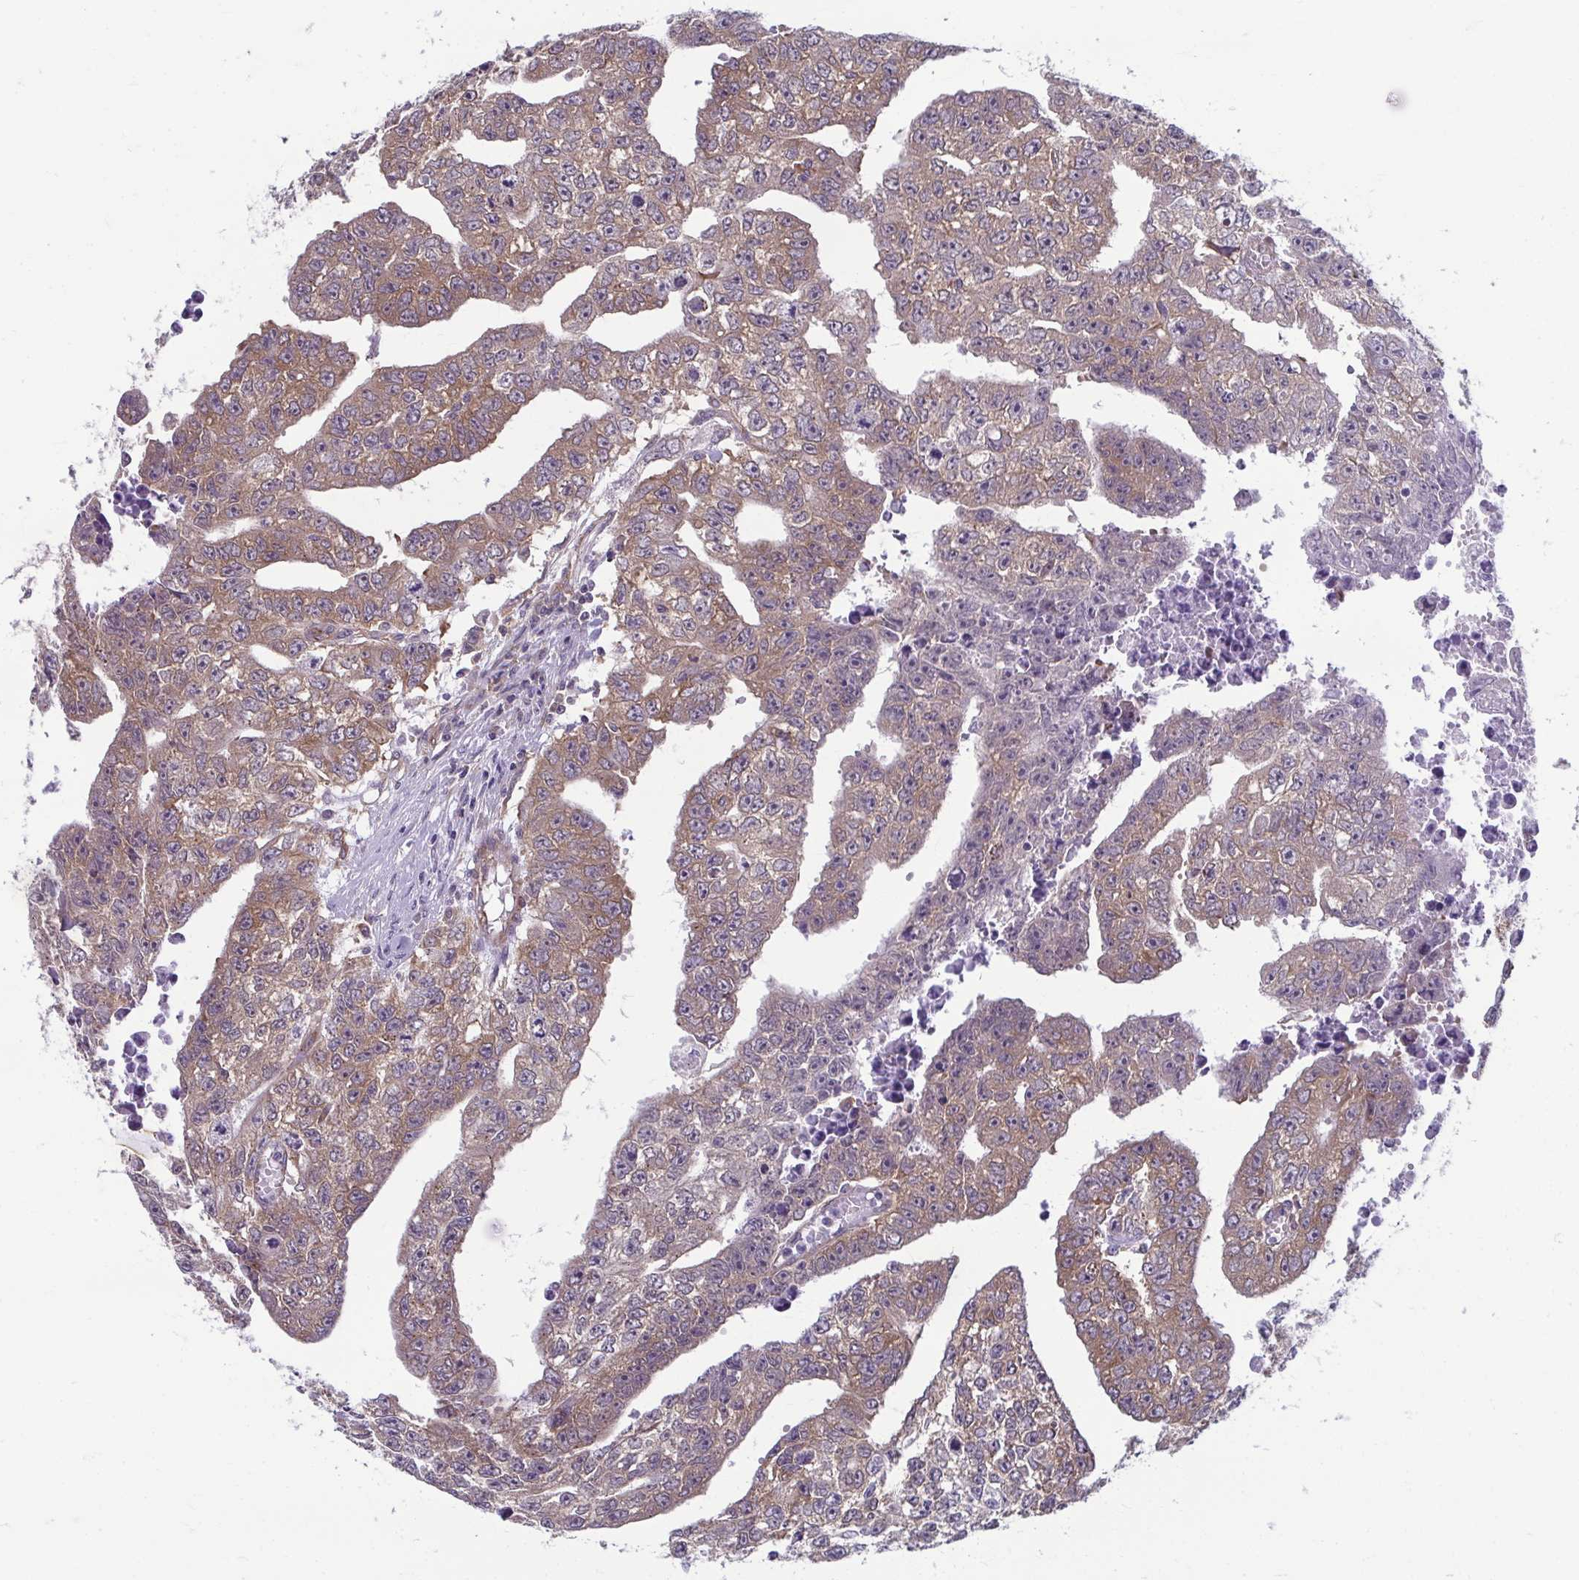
{"staining": {"intensity": "weak", "quantity": ">75%", "location": "cytoplasmic/membranous"}, "tissue": "testis cancer", "cell_type": "Tumor cells", "image_type": "cancer", "snomed": [{"axis": "morphology", "description": "Carcinoma, Embryonal, NOS"}, {"axis": "morphology", "description": "Teratoma, malignant, NOS"}, {"axis": "topography", "description": "Testis"}], "caption": "Protein staining by immunohistochemistry shows weak cytoplasmic/membranous staining in about >75% of tumor cells in testis cancer (embryonal carcinoma).", "gene": "TMEM108", "patient": {"sex": "male", "age": 24}}